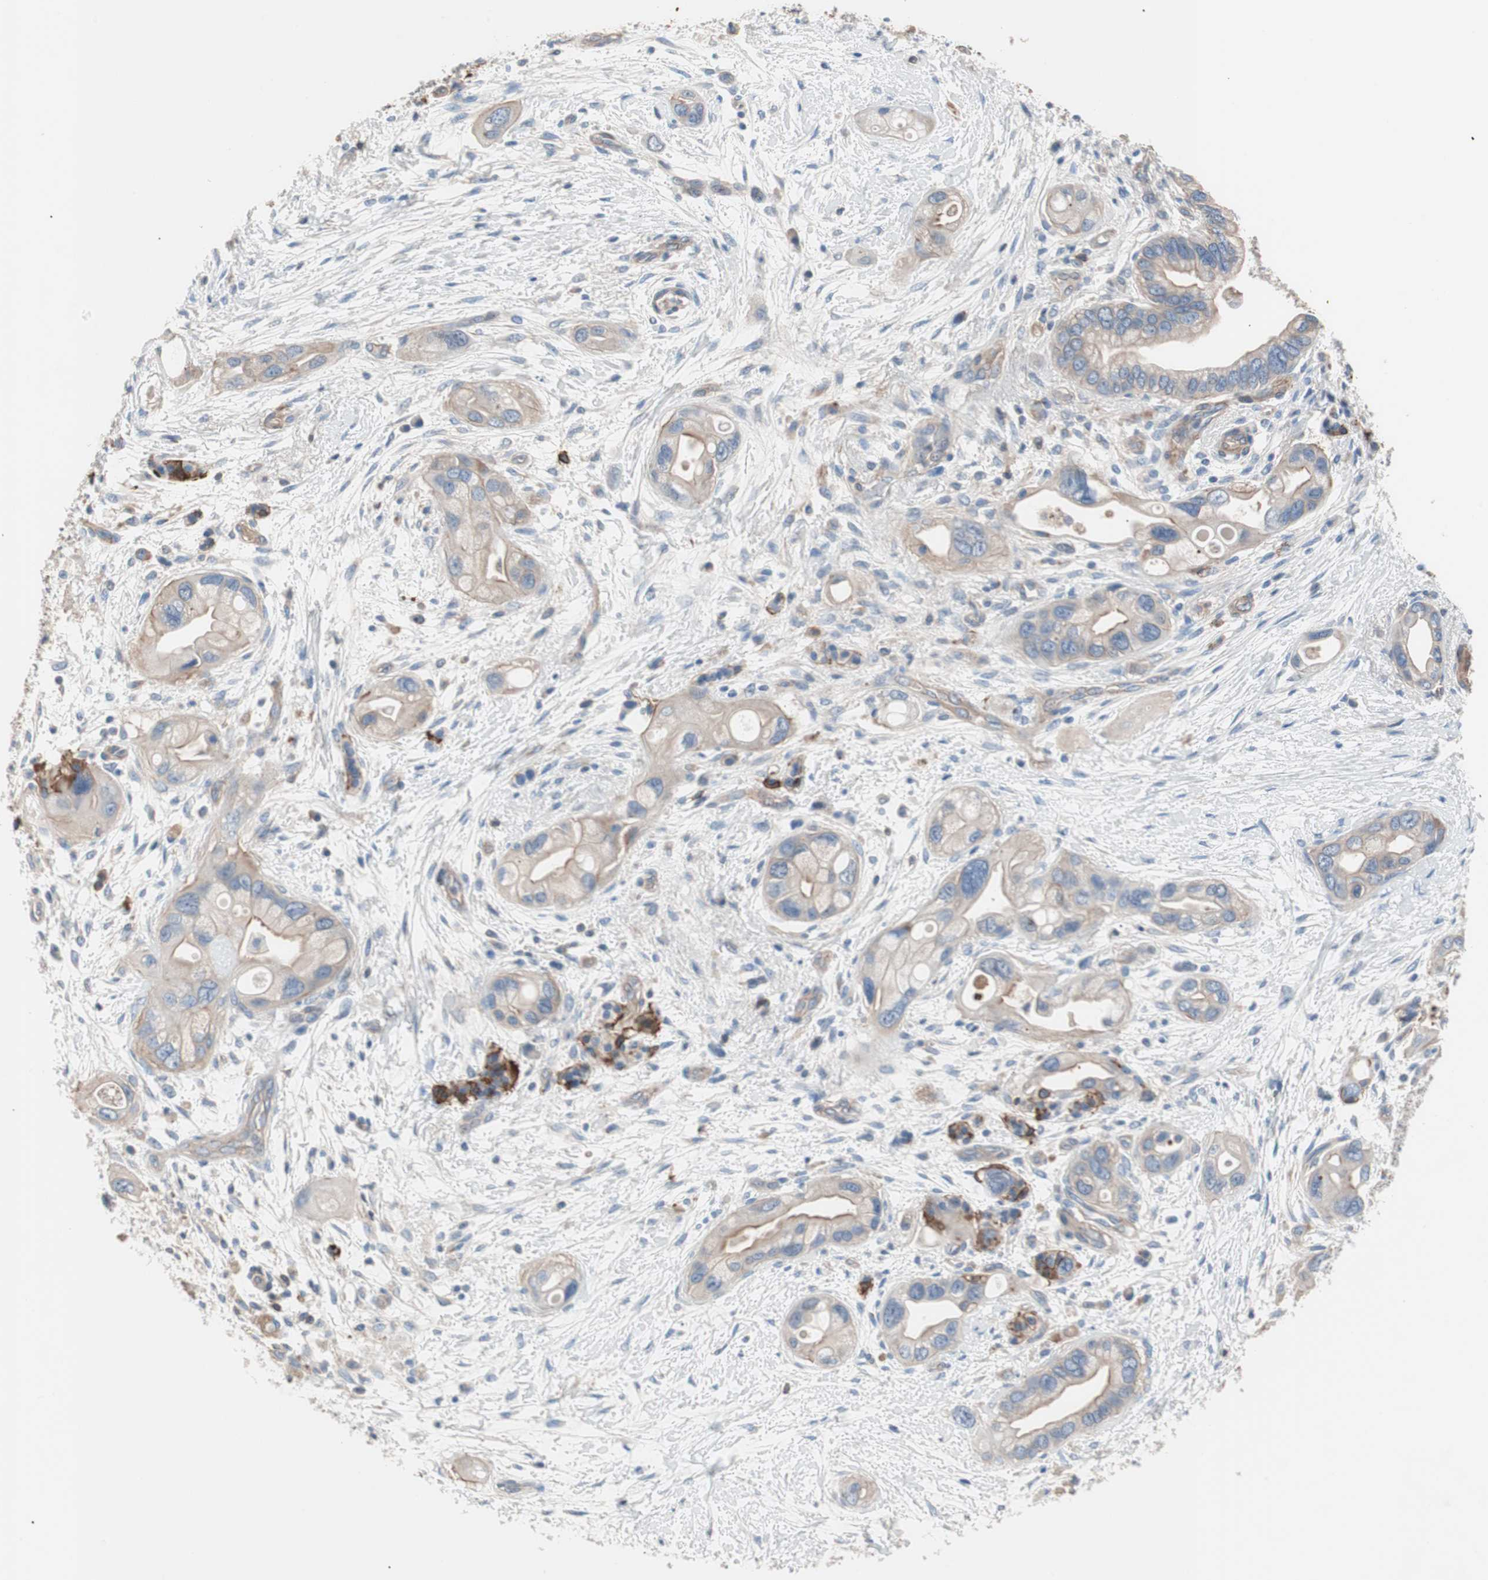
{"staining": {"intensity": "weak", "quantity": ">75%", "location": "cytoplasmic/membranous"}, "tissue": "pancreatic cancer", "cell_type": "Tumor cells", "image_type": "cancer", "snomed": [{"axis": "morphology", "description": "Adenocarcinoma, NOS"}, {"axis": "topography", "description": "Pancreas"}], "caption": "This micrograph reveals immunohistochemistry staining of human adenocarcinoma (pancreatic), with low weak cytoplasmic/membranous positivity in approximately >75% of tumor cells.", "gene": "GPR160", "patient": {"sex": "female", "age": 77}}